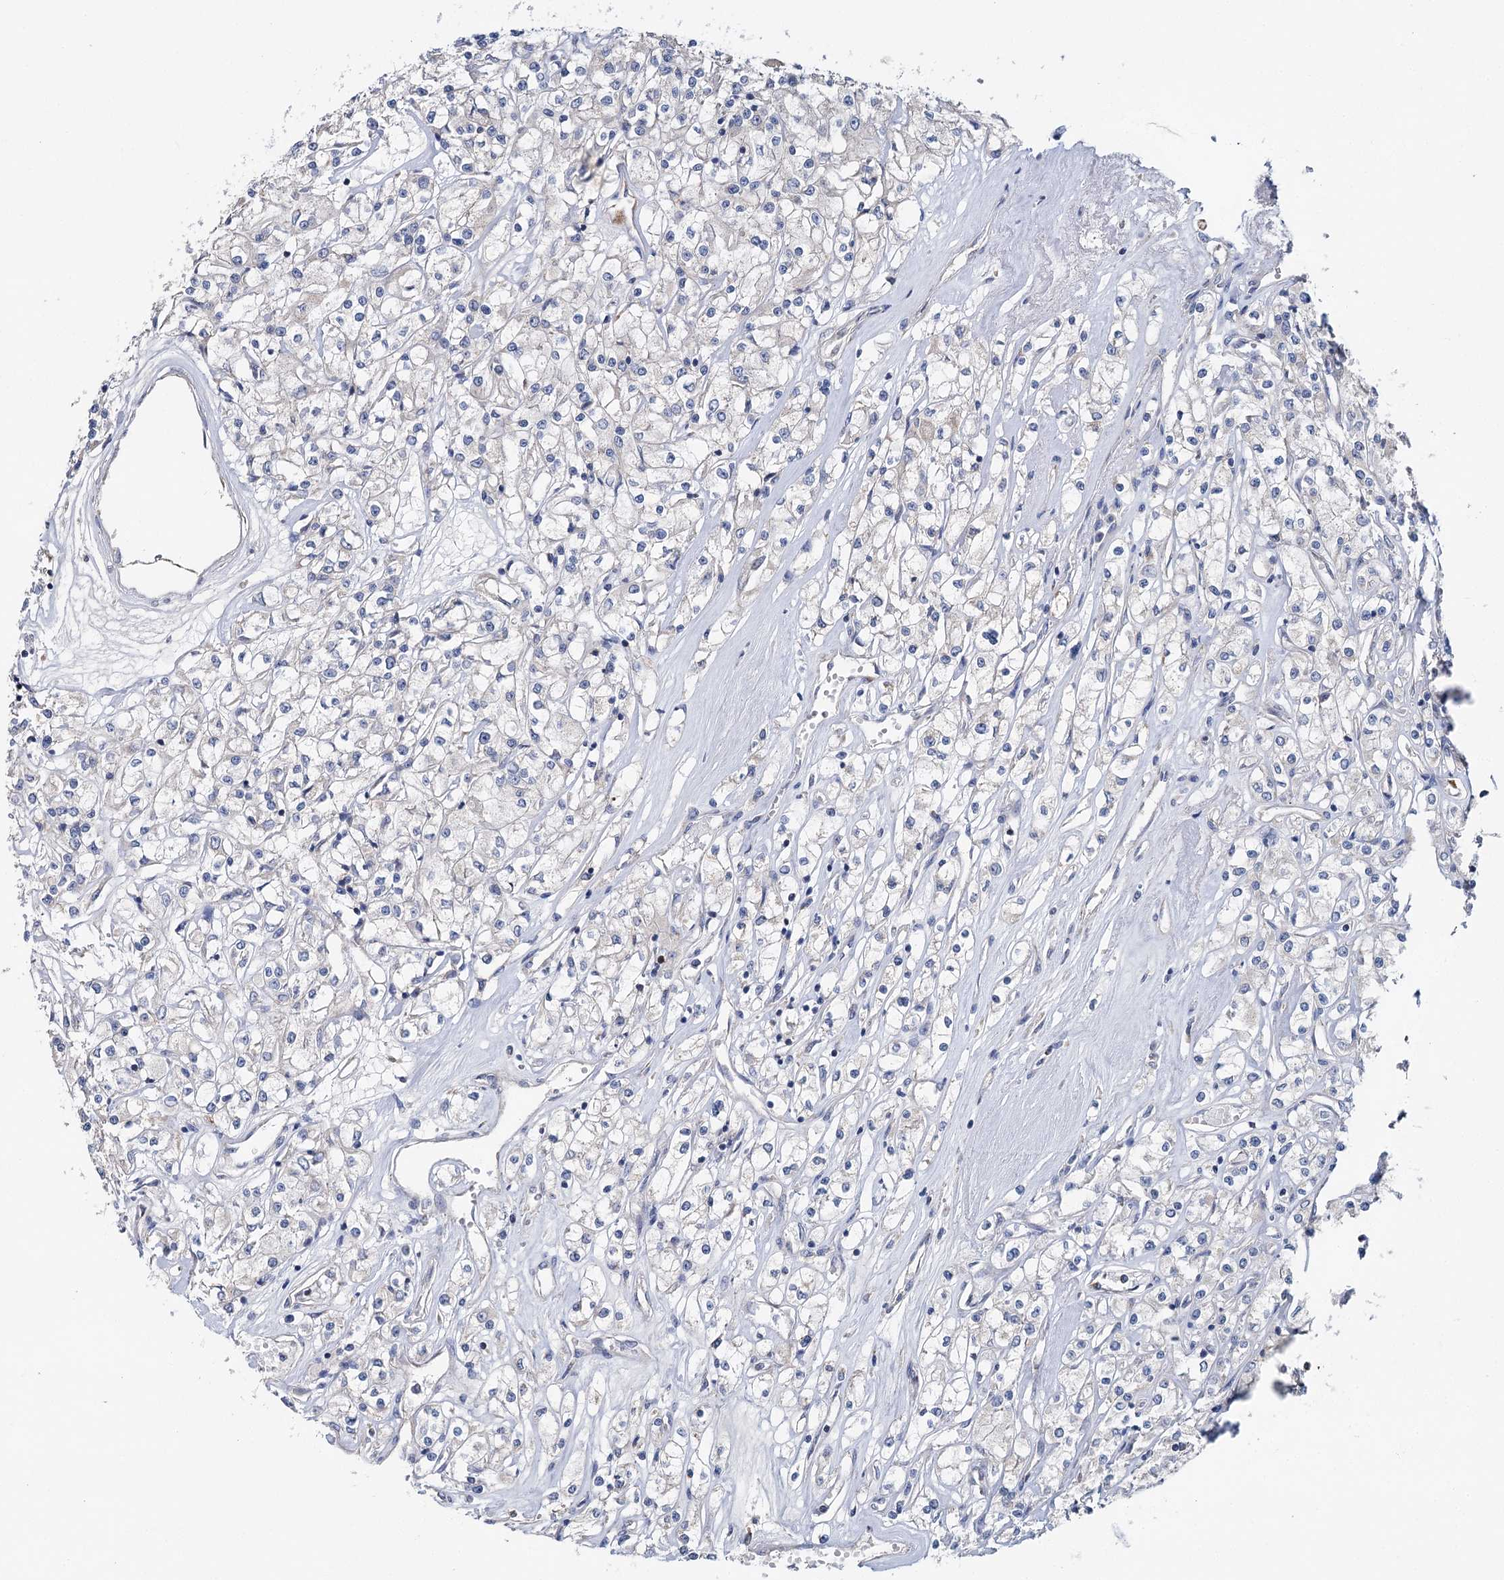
{"staining": {"intensity": "negative", "quantity": "none", "location": "none"}, "tissue": "renal cancer", "cell_type": "Tumor cells", "image_type": "cancer", "snomed": [{"axis": "morphology", "description": "Adenocarcinoma, NOS"}, {"axis": "topography", "description": "Kidney"}], "caption": "Tumor cells are negative for protein expression in human adenocarcinoma (renal). (DAB (3,3'-diaminobenzidine) IHC visualized using brightfield microscopy, high magnification).", "gene": "ANKRD16", "patient": {"sex": "female", "age": 59}}